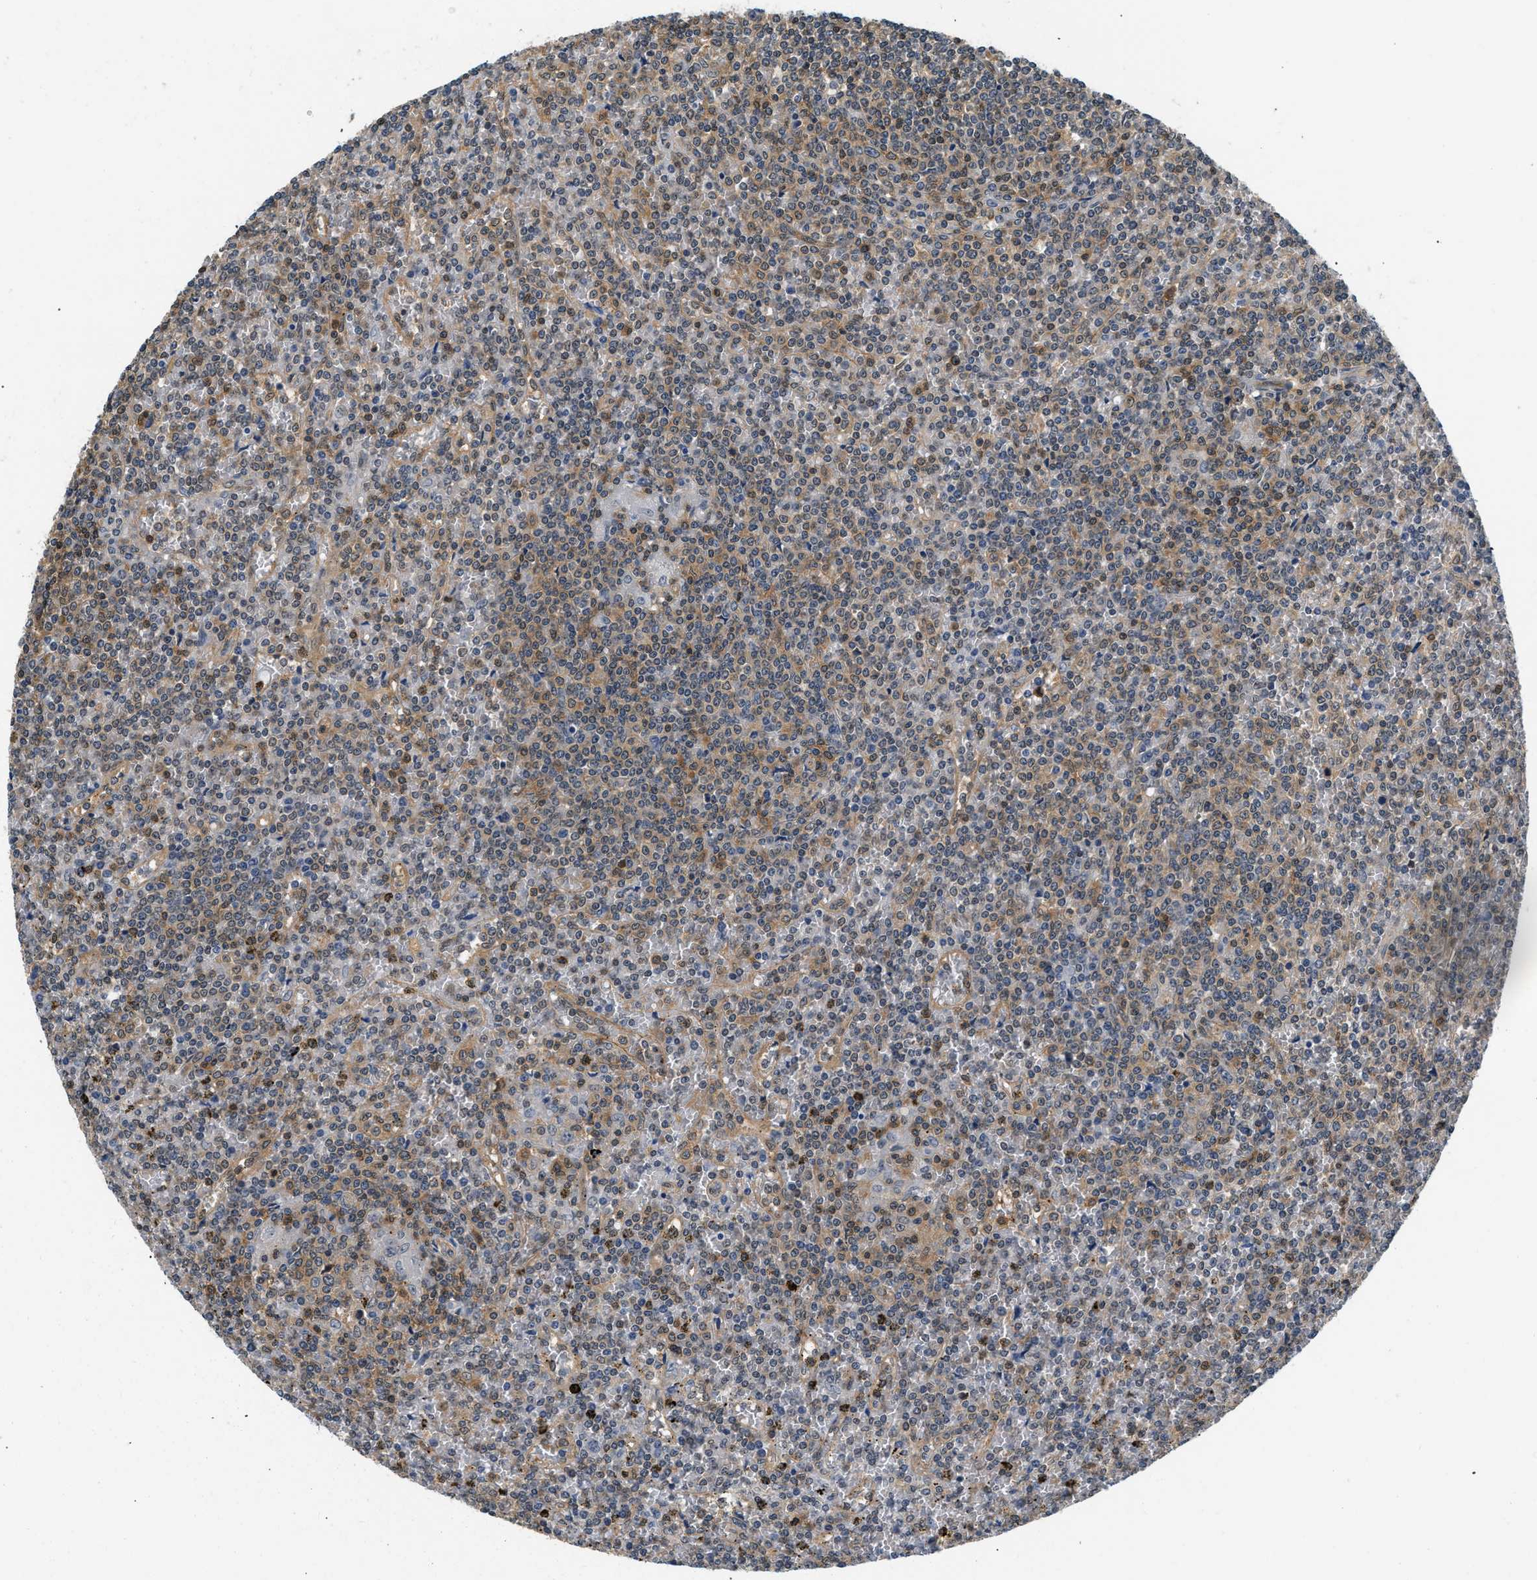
{"staining": {"intensity": "weak", "quantity": "25%-75%", "location": "cytoplasmic/membranous,nuclear"}, "tissue": "lymphoma", "cell_type": "Tumor cells", "image_type": "cancer", "snomed": [{"axis": "morphology", "description": "Malignant lymphoma, non-Hodgkin's type, Low grade"}, {"axis": "topography", "description": "Spleen"}], "caption": "A brown stain shows weak cytoplasmic/membranous and nuclear expression of a protein in human low-grade malignant lymphoma, non-Hodgkin's type tumor cells.", "gene": "EIF4EBP2", "patient": {"sex": "female", "age": 19}}